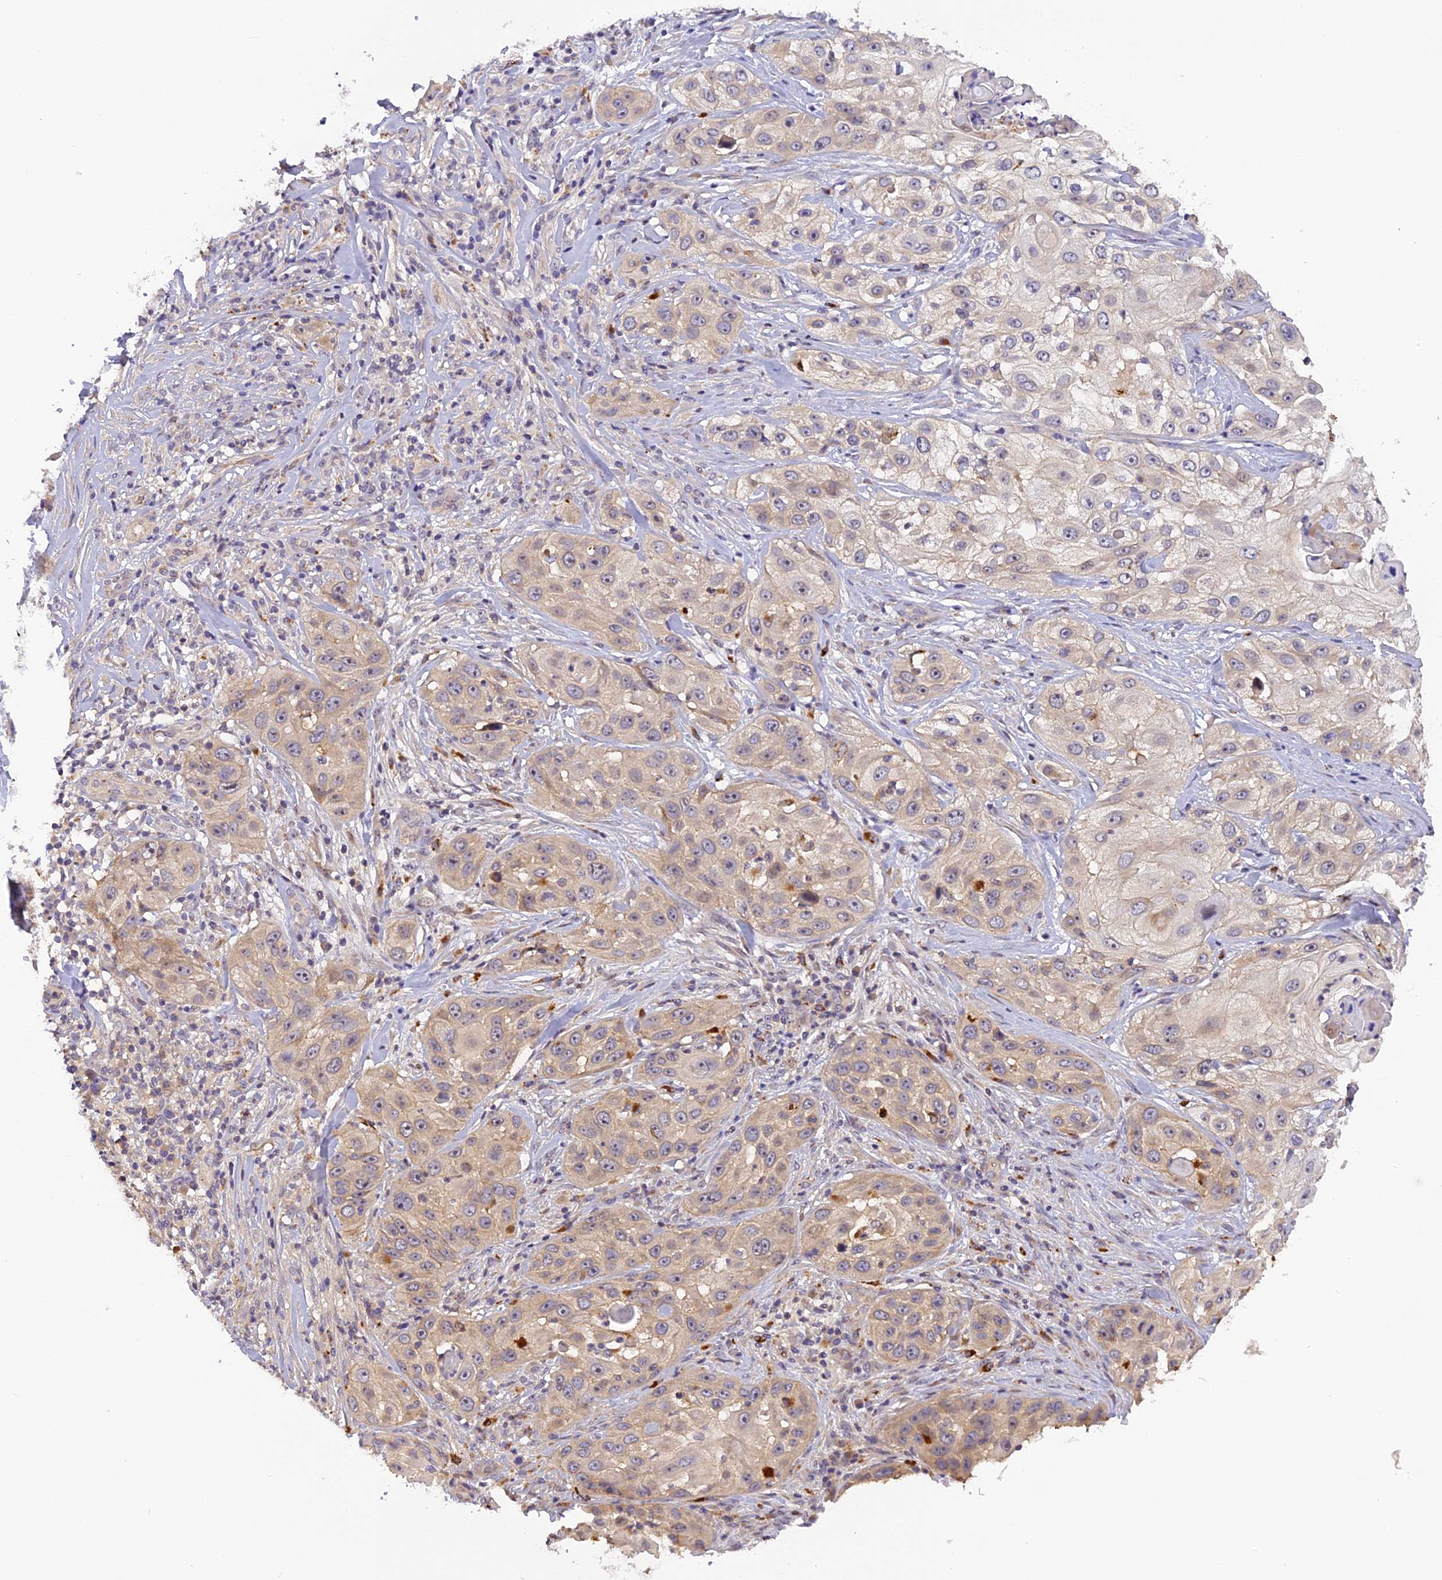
{"staining": {"intensity": "weak", "quantity": "25%-75%", "location": "cytoplasmic/membranous"}, "tissue": "skin cancer", "cell_type": "Tumor cells", "image_type": "cancer", "snomed": [{"axis": "morphology", "description": "Squamous cell carcinoma, NOS"}, {"axis": "topography", "description": "Skin"}], "caption": "Human squamous cell carcinoma (skin) stained with a brown dye demonstrates weak cytoplasmic/membranous positive staining in approximately 25%-75% of tumor cells.", "gene": "FNIP2", "patient": {"sex": "female", "age": 44}}